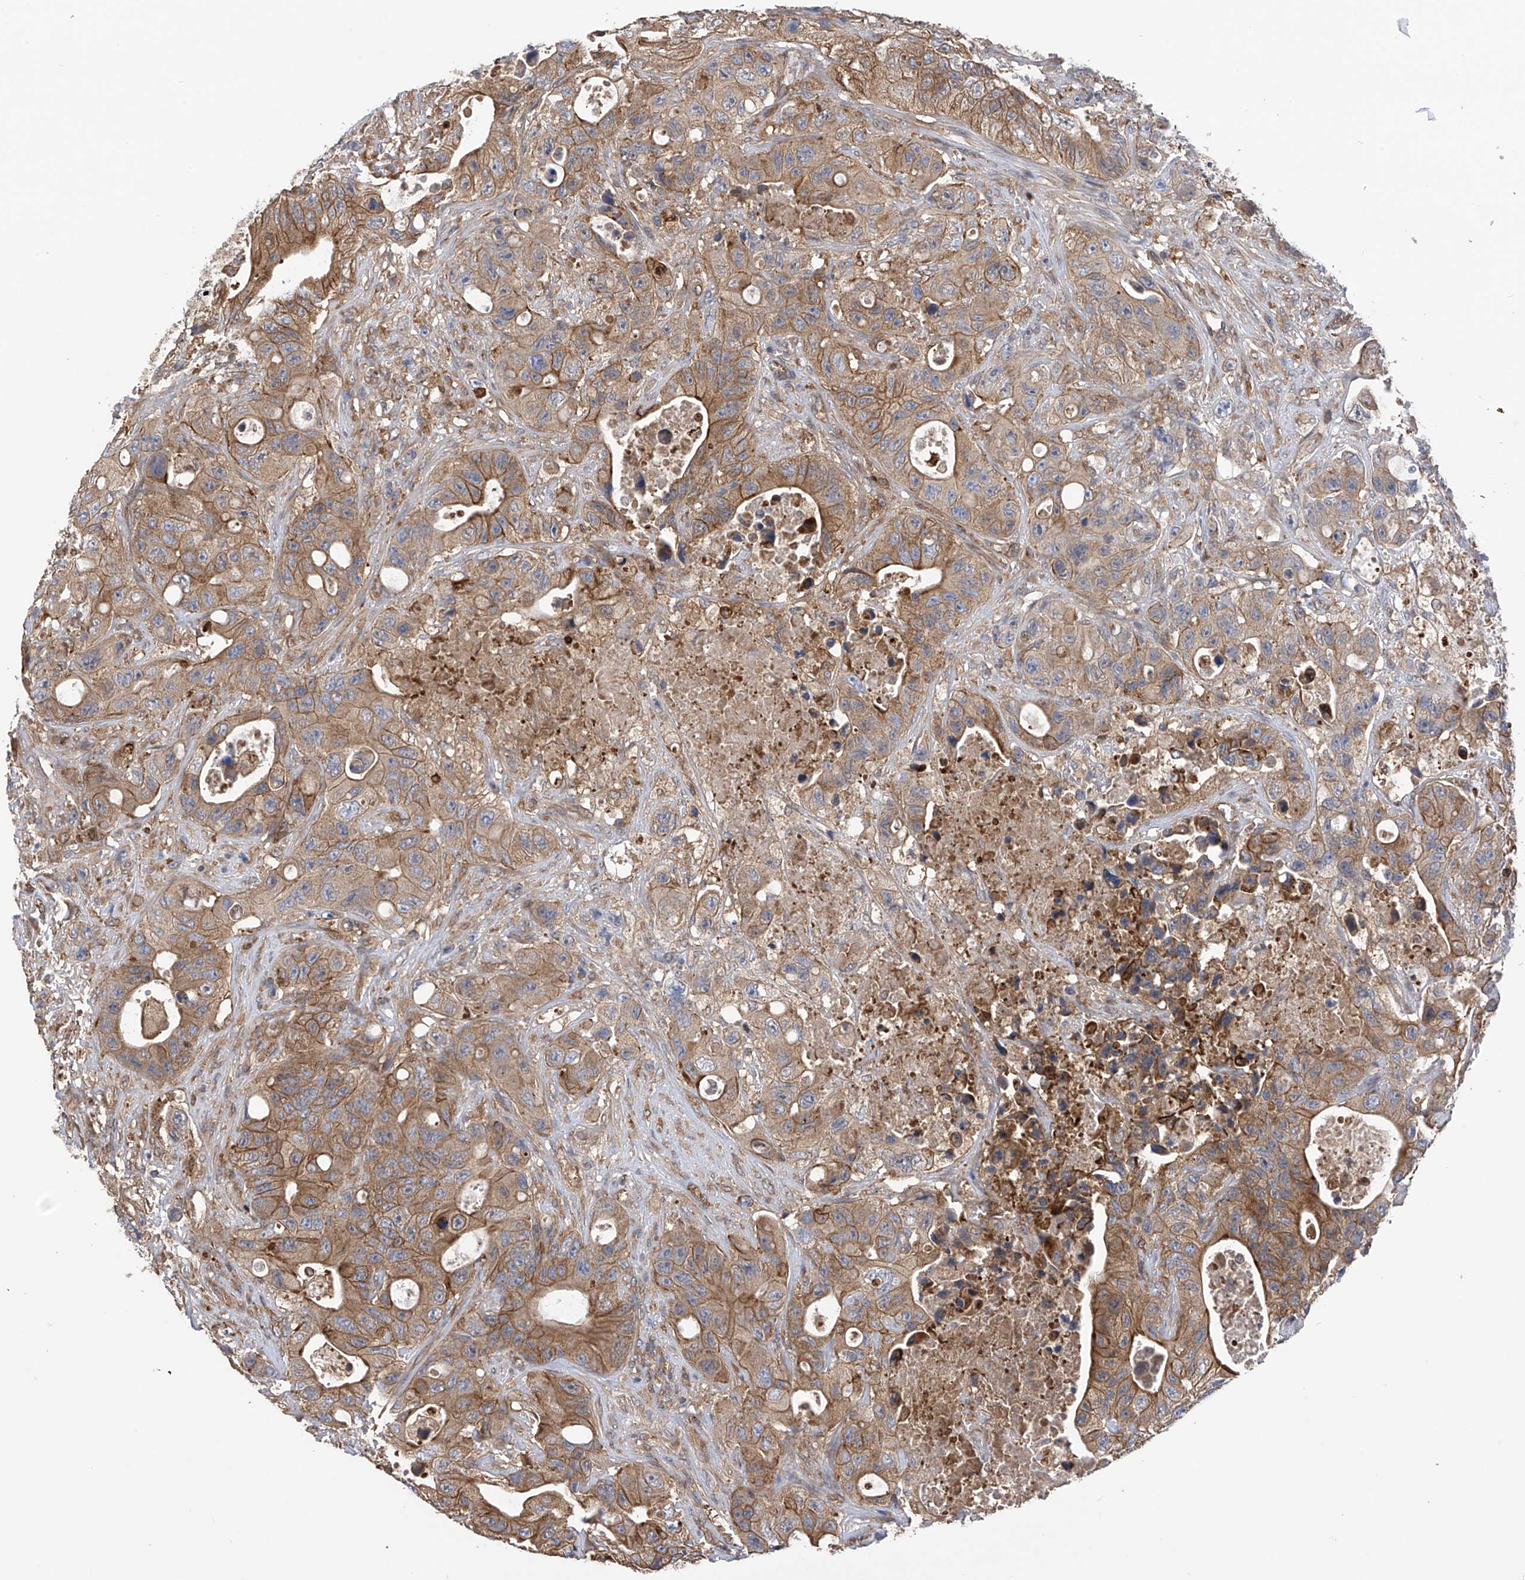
{"staining": {"intensity": "moderate", "quantity": ">75%", "location": "cytoplasmic/membranous"}, "tissue": "colorectal cancer", "cell_type": "Tumor cells", "image_type": "cancer", "snomed": [{"axis": "morphology", "description": "Adenocarcinoma, NOS"}, {"axis": "topography", "description": "Colon"}], "caption": "A photomicrograph of colorectal cancer stained for a protein displays moderate cytoplasmic/membranous brown staining in tumor cells.", "gene": "CHPF", "patient": {"sex": "female", "age": 46}}